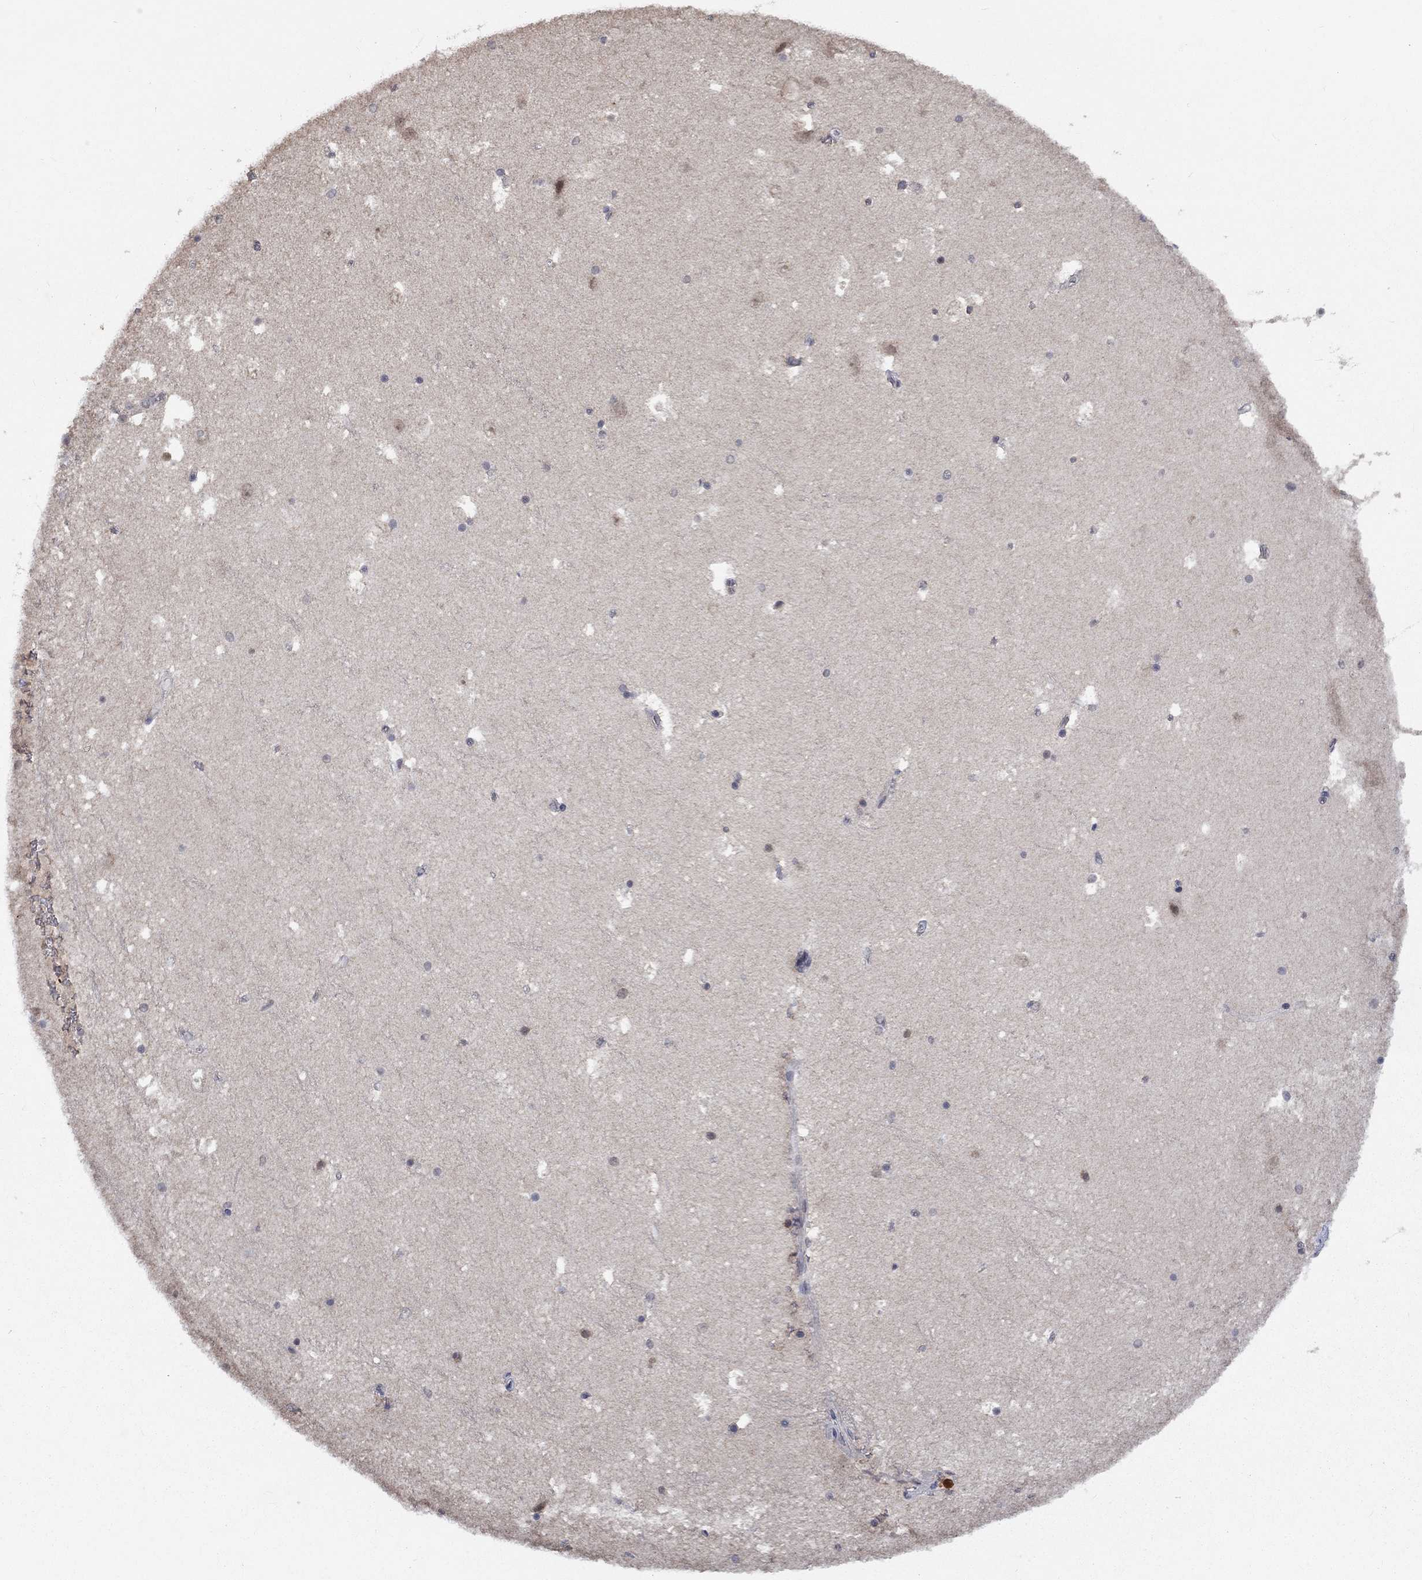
{"staining": {"intensity": "negative", "quantity": "none", "location": "none"}, "tissue": "hippocampus", "cell_type": "Glial cells", "image_type": "normal", "snomed": [{"axis": "morphology", "description": "Normal tissue, NOS"}, {"axis": "topography", "description": "Hippocampus"}], "caption": "Glial cells are negative for brown protein staining in normal hippocampus. (DAB (3,3'-diaminobenzidine) immunohistochemistry (IHC) visualized using brightfield microscopy, high magnification).", "gene": "SPATA33", "patient": {"sex": "male", "age": 51}}